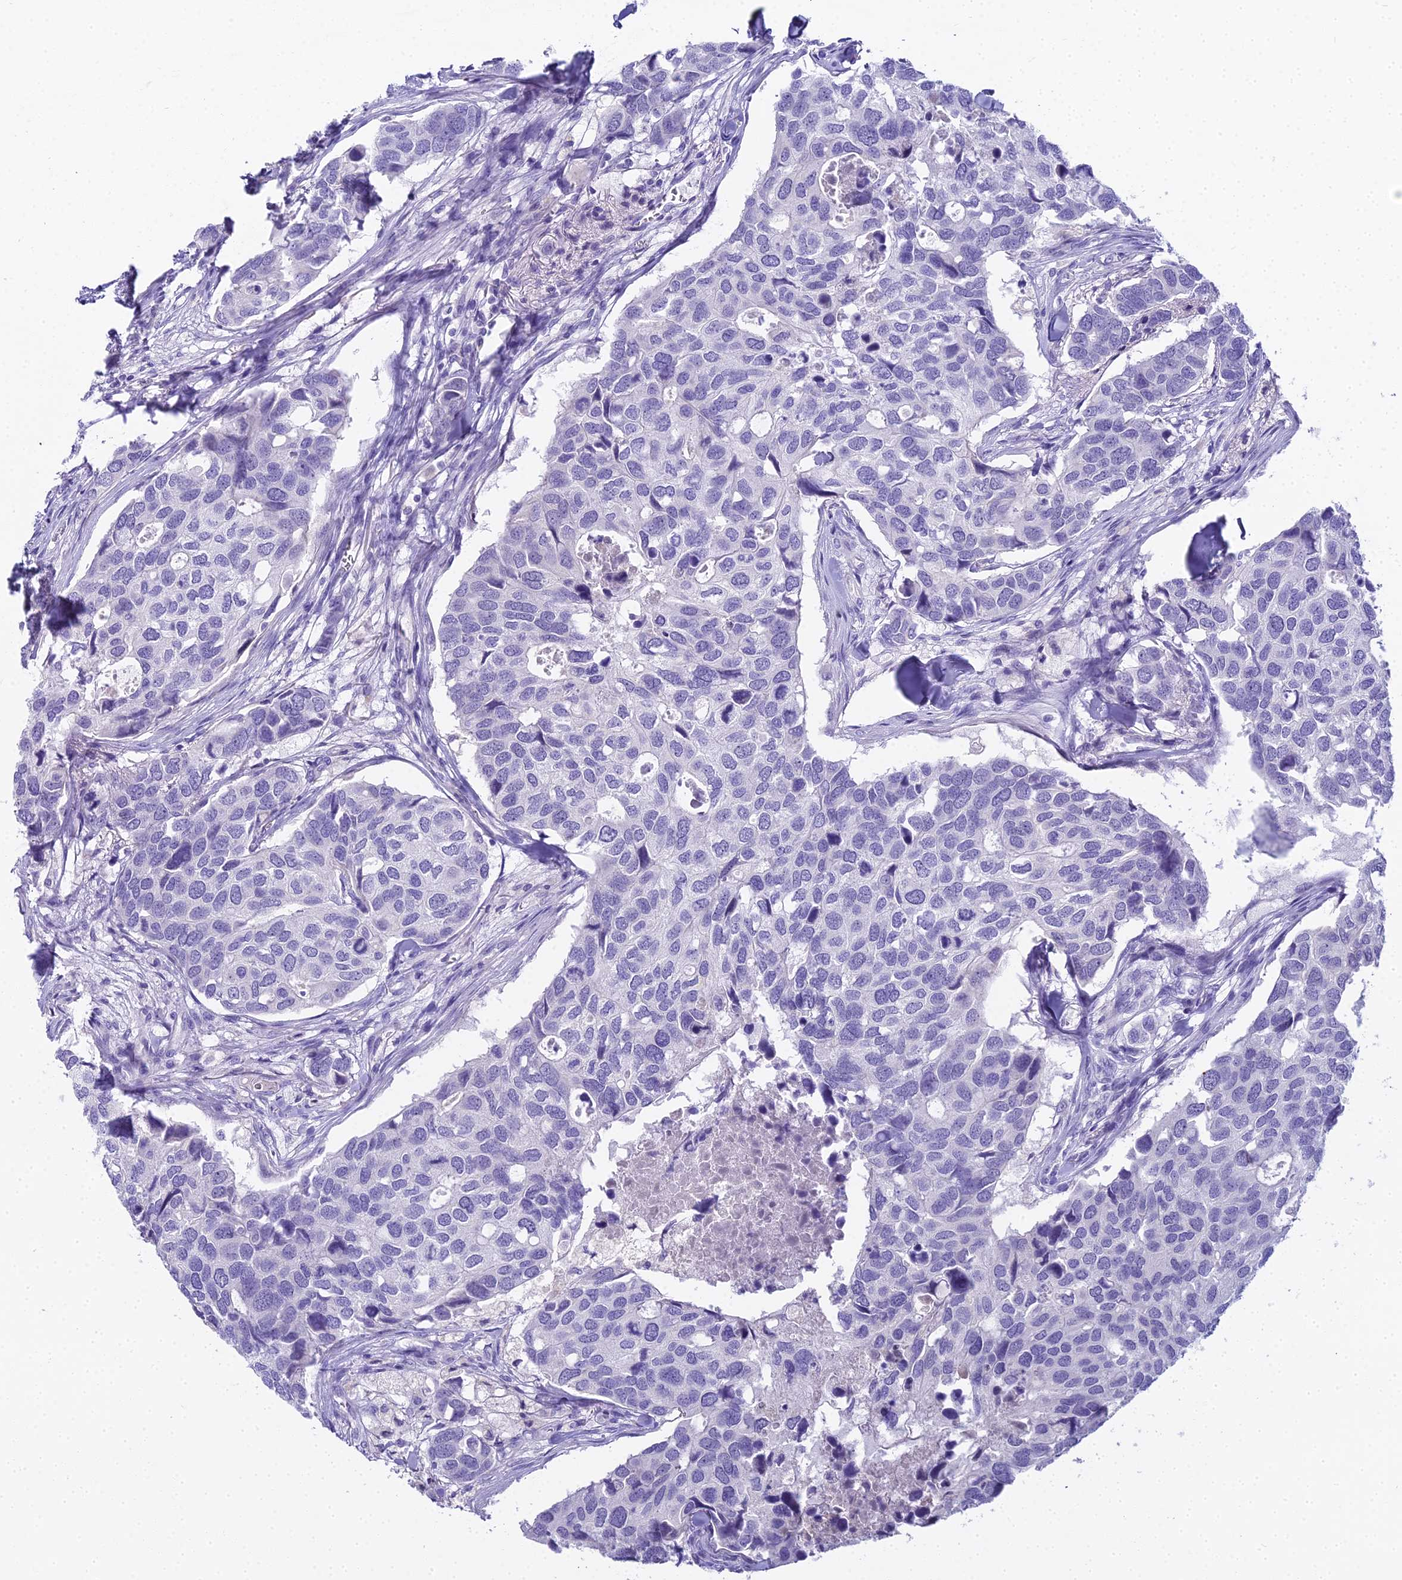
{"staining": {"intensity": "negative", "quantity": "none", "location": "none"}, "tissue": "breast cancer", "cell_type": "Tumor cells", "image_type": "cancer", "snomed": [{"axis": "morphology", "description": "Duct carcinoma"}, {"axis": "topography", "description": "Breast"}], "caption": "High magnification brightfield microscopy of breast cancer (intraductal carcinoma) stained with DAB (brown) and counterstained with hematoxylin (blue): tumor cells show no significant positivity.", "gene": "UNC80", "patient": {"sex": "female", "age": 83}}